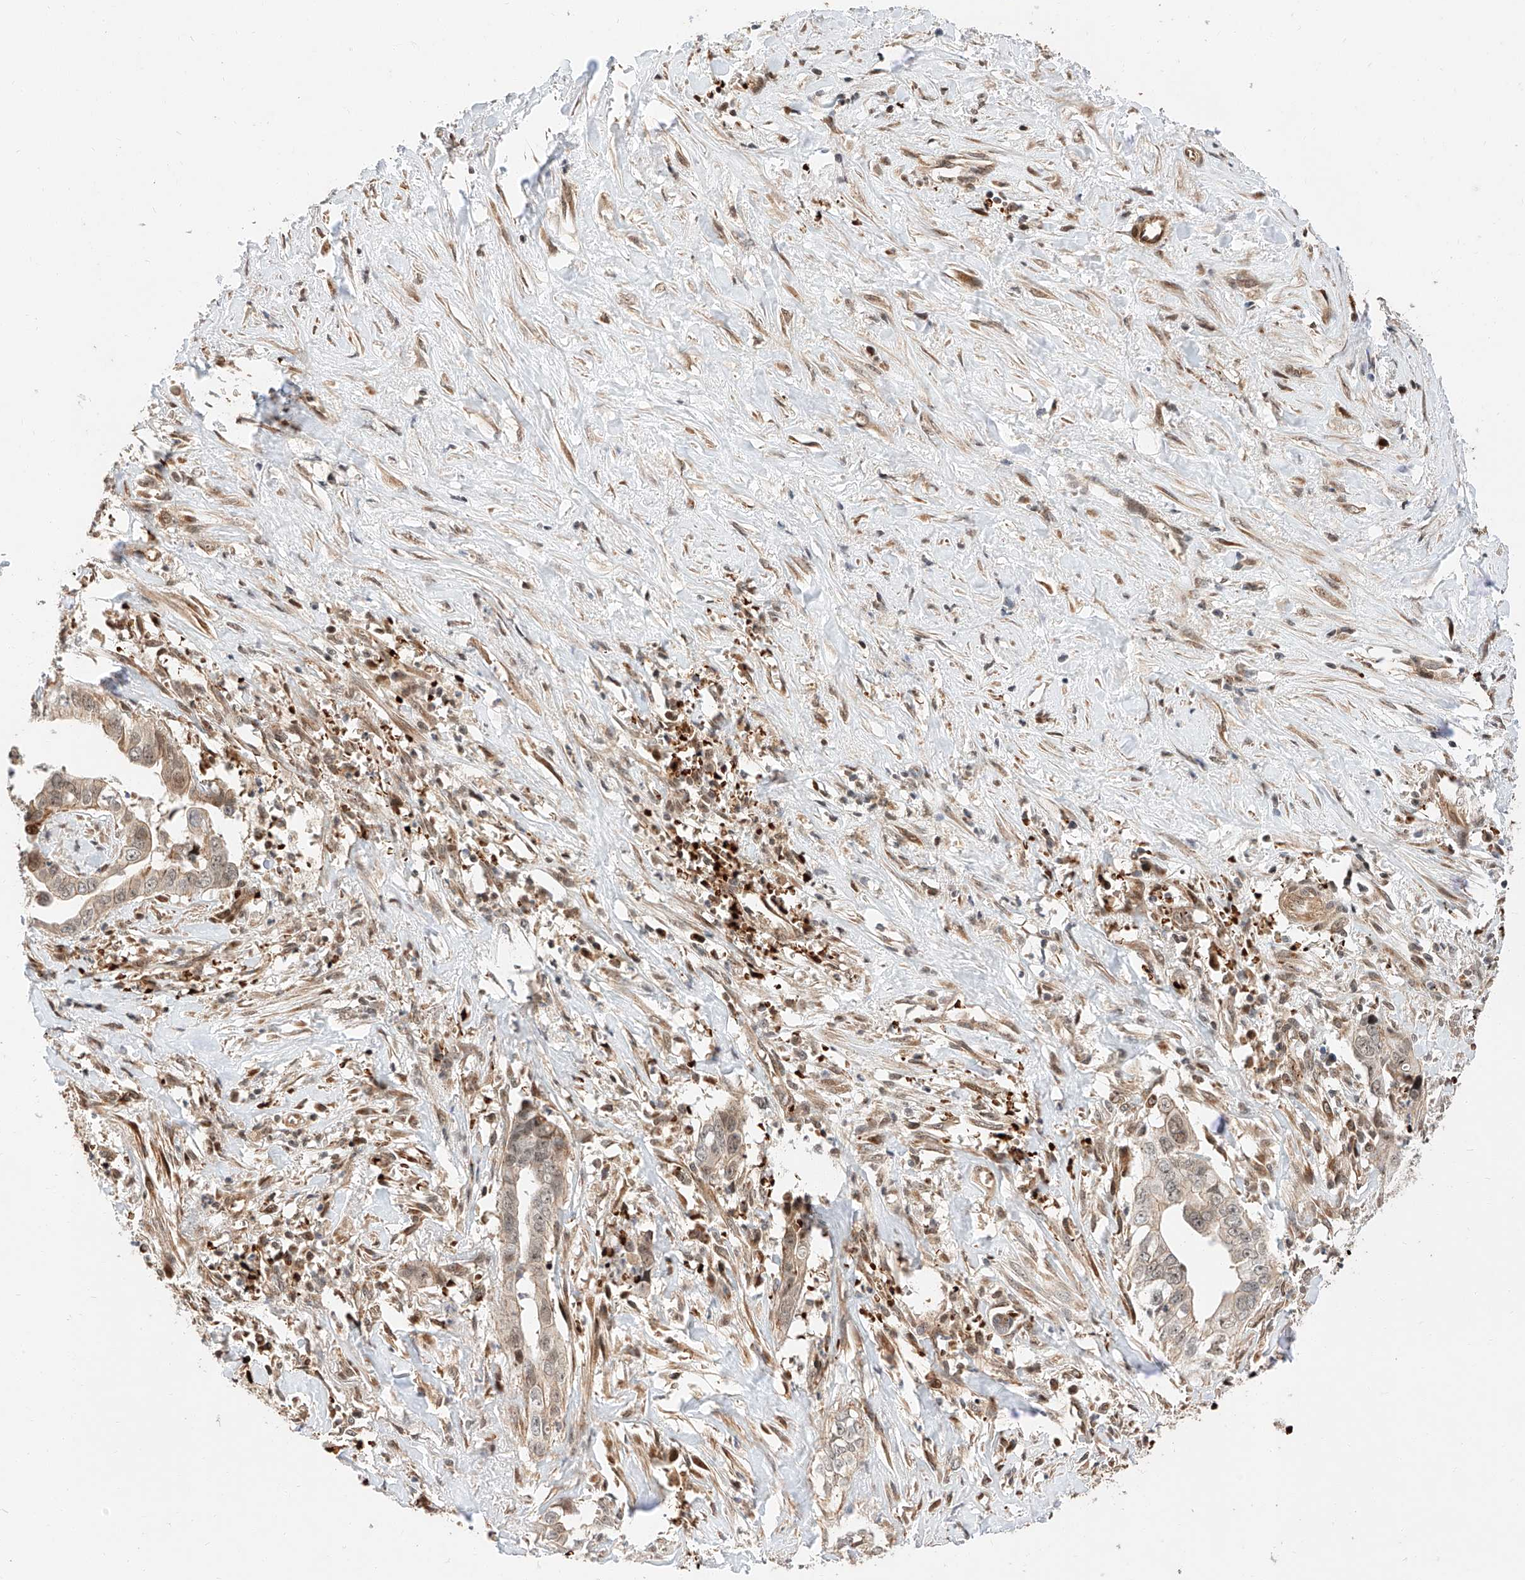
{"staining": {"intensity": "weak", "quantity": ">75%", "location": "cytoplasmic/membranous,nuclear"}, "tissue": "liver cancer", "cell_type": "Tumor cells", "image_type": "cancer", "snomed": [{"axis": "morphology", "description": "Cholangiocarcinoma"}, {"axis": "topography", "description": "Liver"}], "caption": "A low amount of weak cytoplasmic/membranous and nuclear expression is seen in approximately >75% of tumor cells in cholangiocarcinoma (liver) tissue.", "gene": "THTPA", "patient": {"sex": "female", "age": 79}}